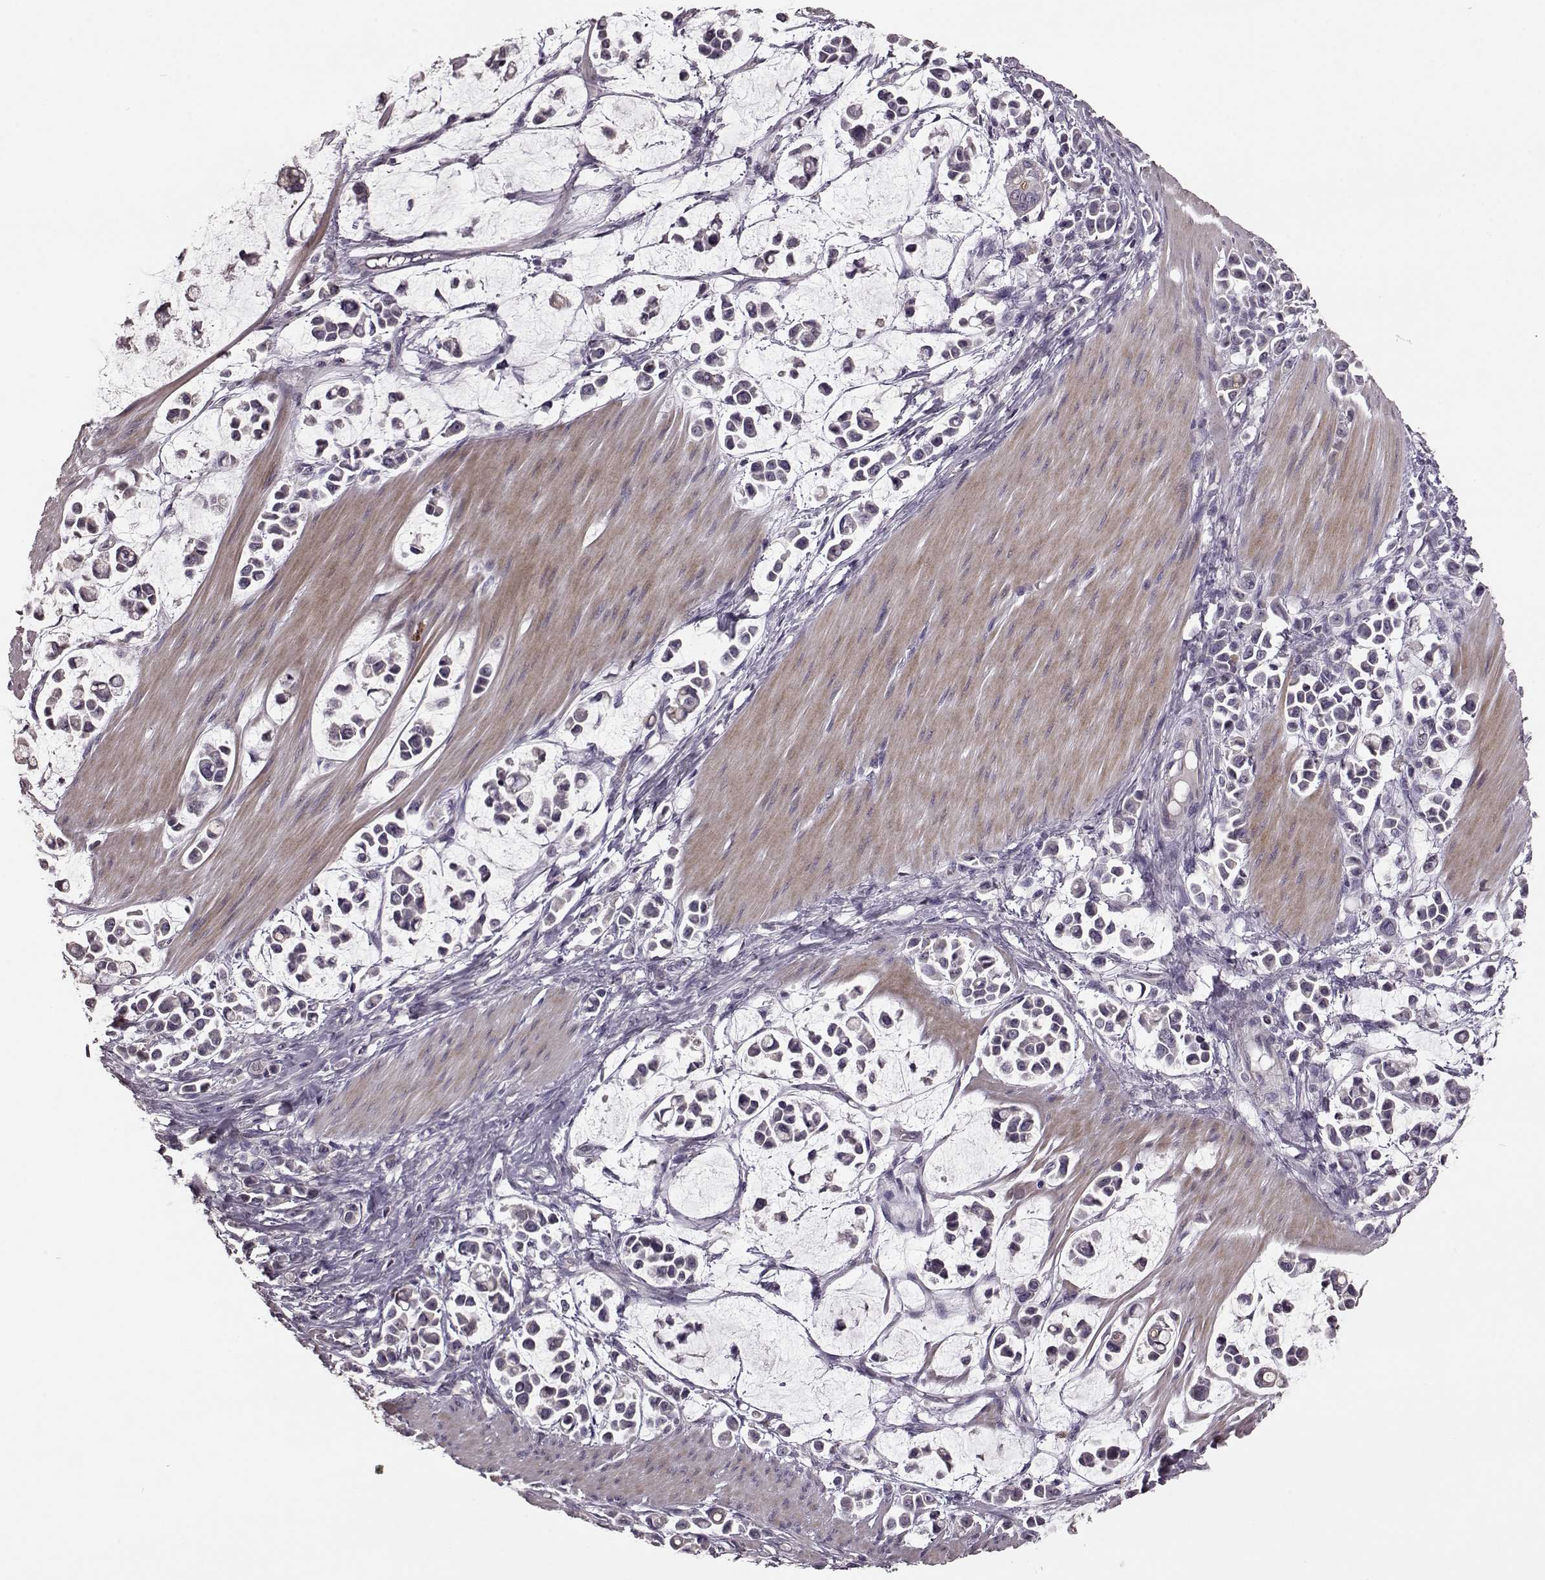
{"staining": {"intensity": "negative", "quantity": "none", "location": "none"}, "tissue": "stomach cancer", "cell_type": "Tumor cells", "image_type": "cancer", "snomed": [{"axis": "morphology", "description": "Adenocarcinoma, NOS"}, {"axis": "topography", "description": "Stomach"}], "caption": "This is a histopathology image of IHC staining of stomach cancer, which shows no positivity in tumor cells.", "gene": "SLC52A3", "patient": {"sex": "male", "age": 82}}